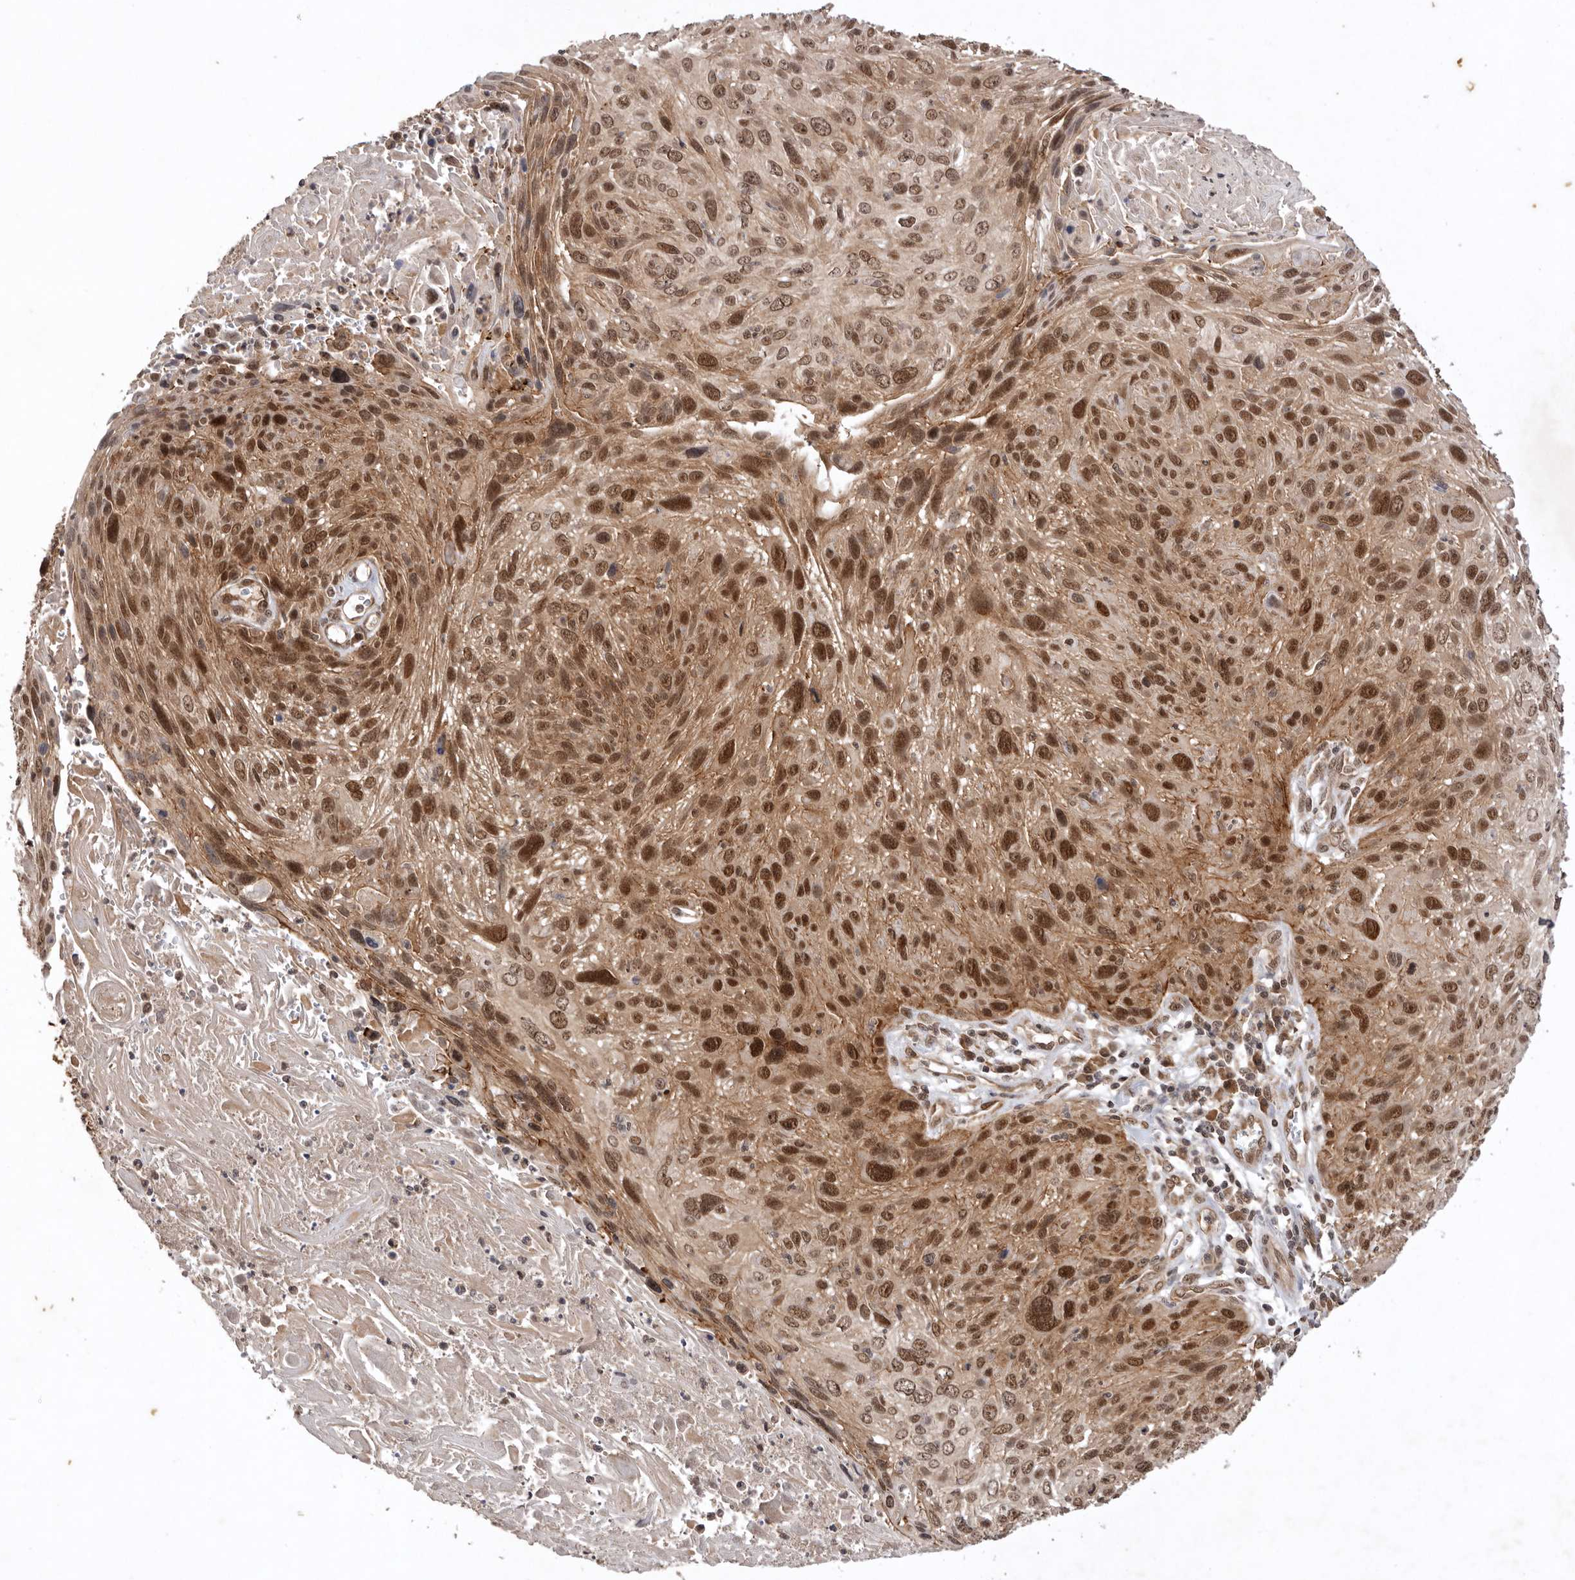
{"staining": {"intensity": "moderate", "quantity": ">75%", "location": "cytoplasmic/membranous,nuclear"}, "tissue": "cervical cancer", "cell_type": "Tumor cells", "image_type": "cancer", "snomed": [{"axis": "morphology", "description": "Squamous cell carcinoma, NOS"}, {"axis": "topography", "description": "Cervix"}], "caption": "The photomicrograph shows staining of cervical cancer (squamous cell carcinoma), revealing moderate cytoplasmic/membranous and nuclear protein staining (brown color) within tumor cells. The protein of interest is shown in brown color, while the nuclei are stained blue.", "gene": "TARS2", "patient": {"sex": "female", "age": 51}}